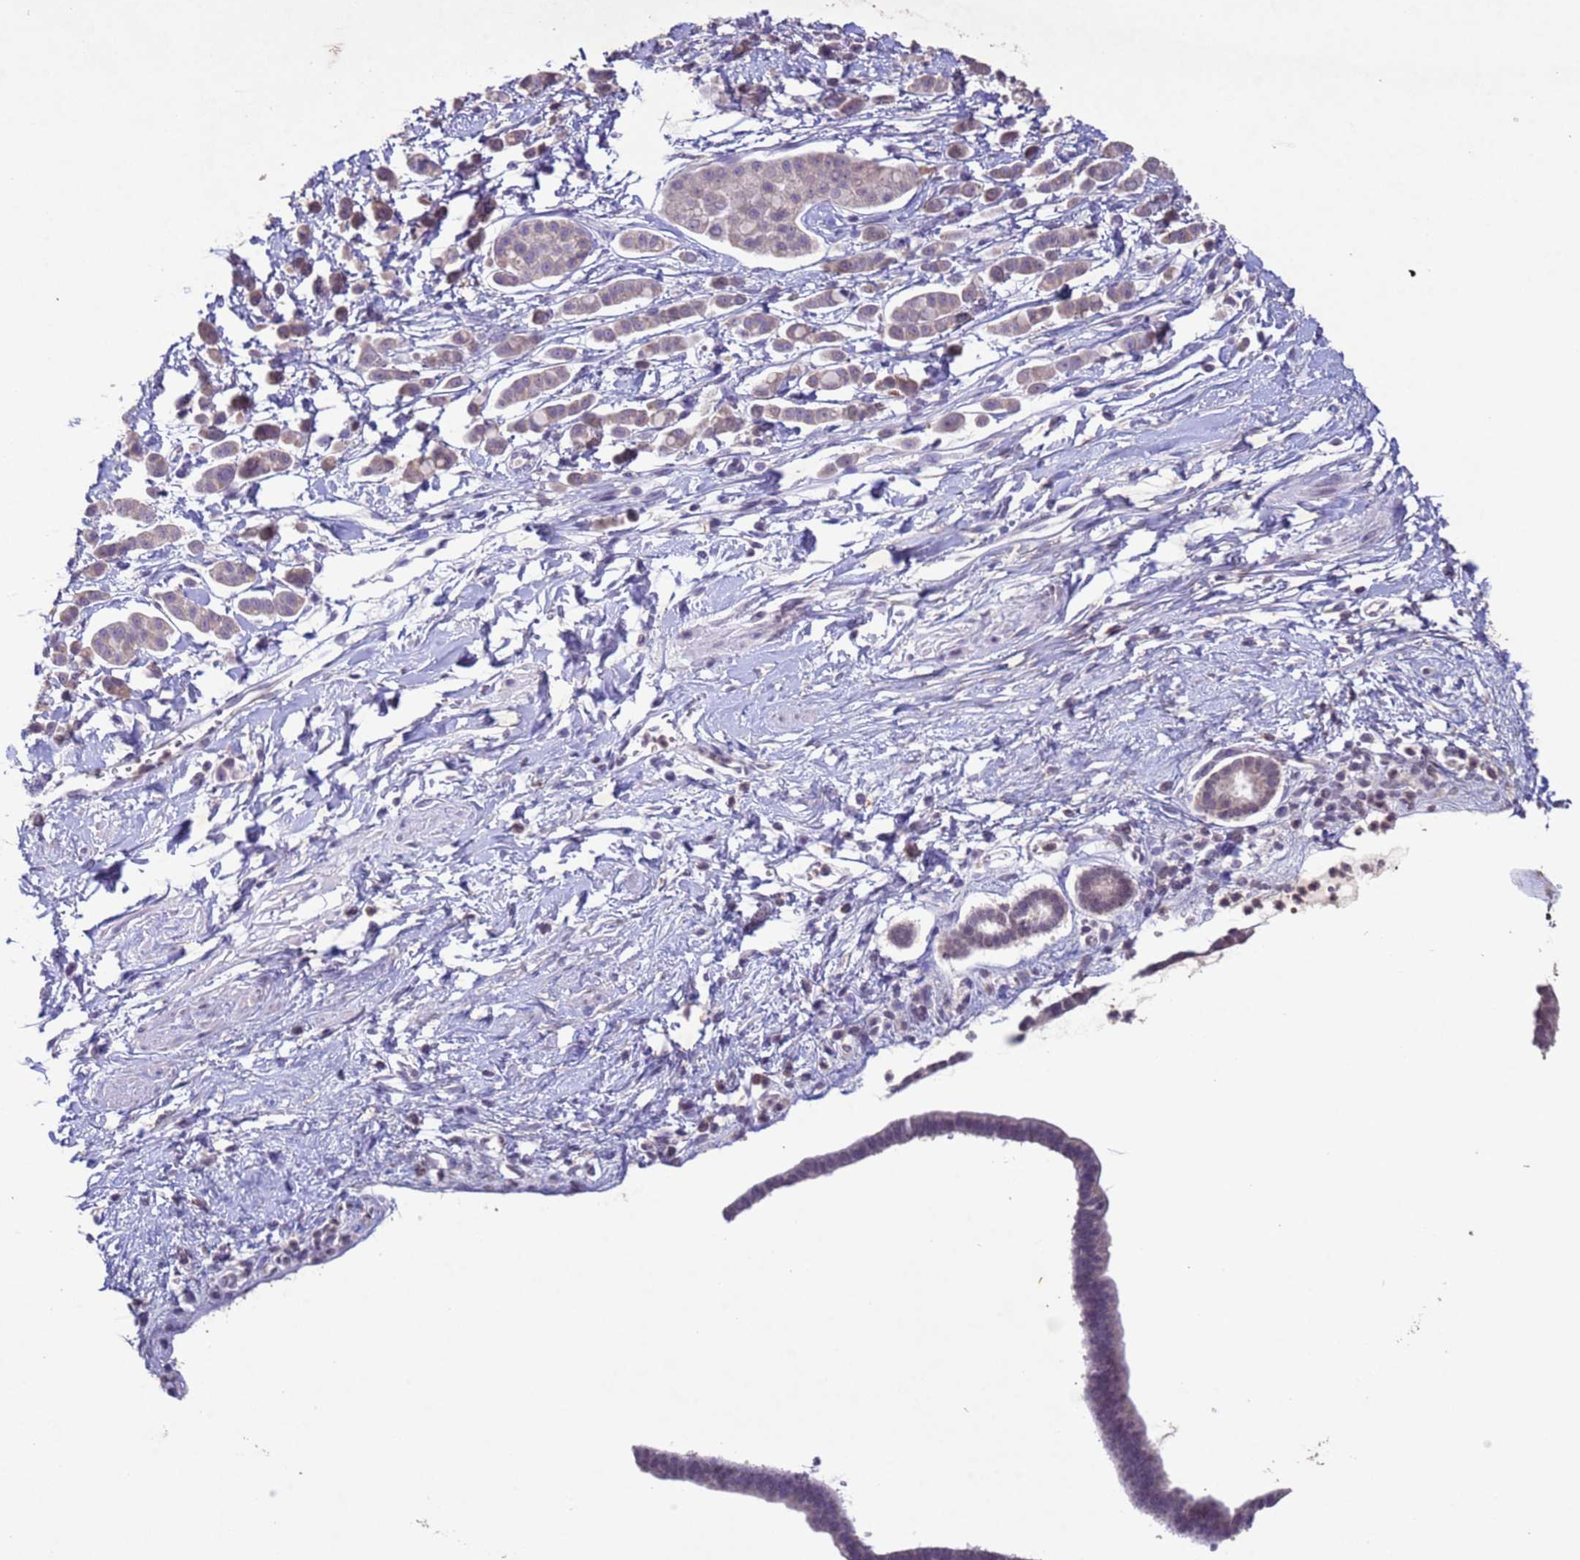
{"staining": {"intensity": "negative", "quantity": "none", "location": "none"}, "tissue": "pancreatic cancer", "cell_type": "Tumor cells", "image_type": "cancer", "snomed": [{"axis": "morphology", "description": "Normal tissue, NOS"}, {"axis": "morphology", "description": "Adenocarcinoma, NOS"}, {"axis": "topography", "description": "Pancreas"}], "caption": "The histopathology image displays no staining of tumor cells in adenocarcinoma (pancreatic). The staining was performed using DAB (3,3'-diaminobenzidine) to visualize the protein expression in brown, while the nuclei were stained in blue with hematoxylin (Magnification: 20x).", "gene": "NLRP11", "patient": {"sex": "female", "age": 64}}